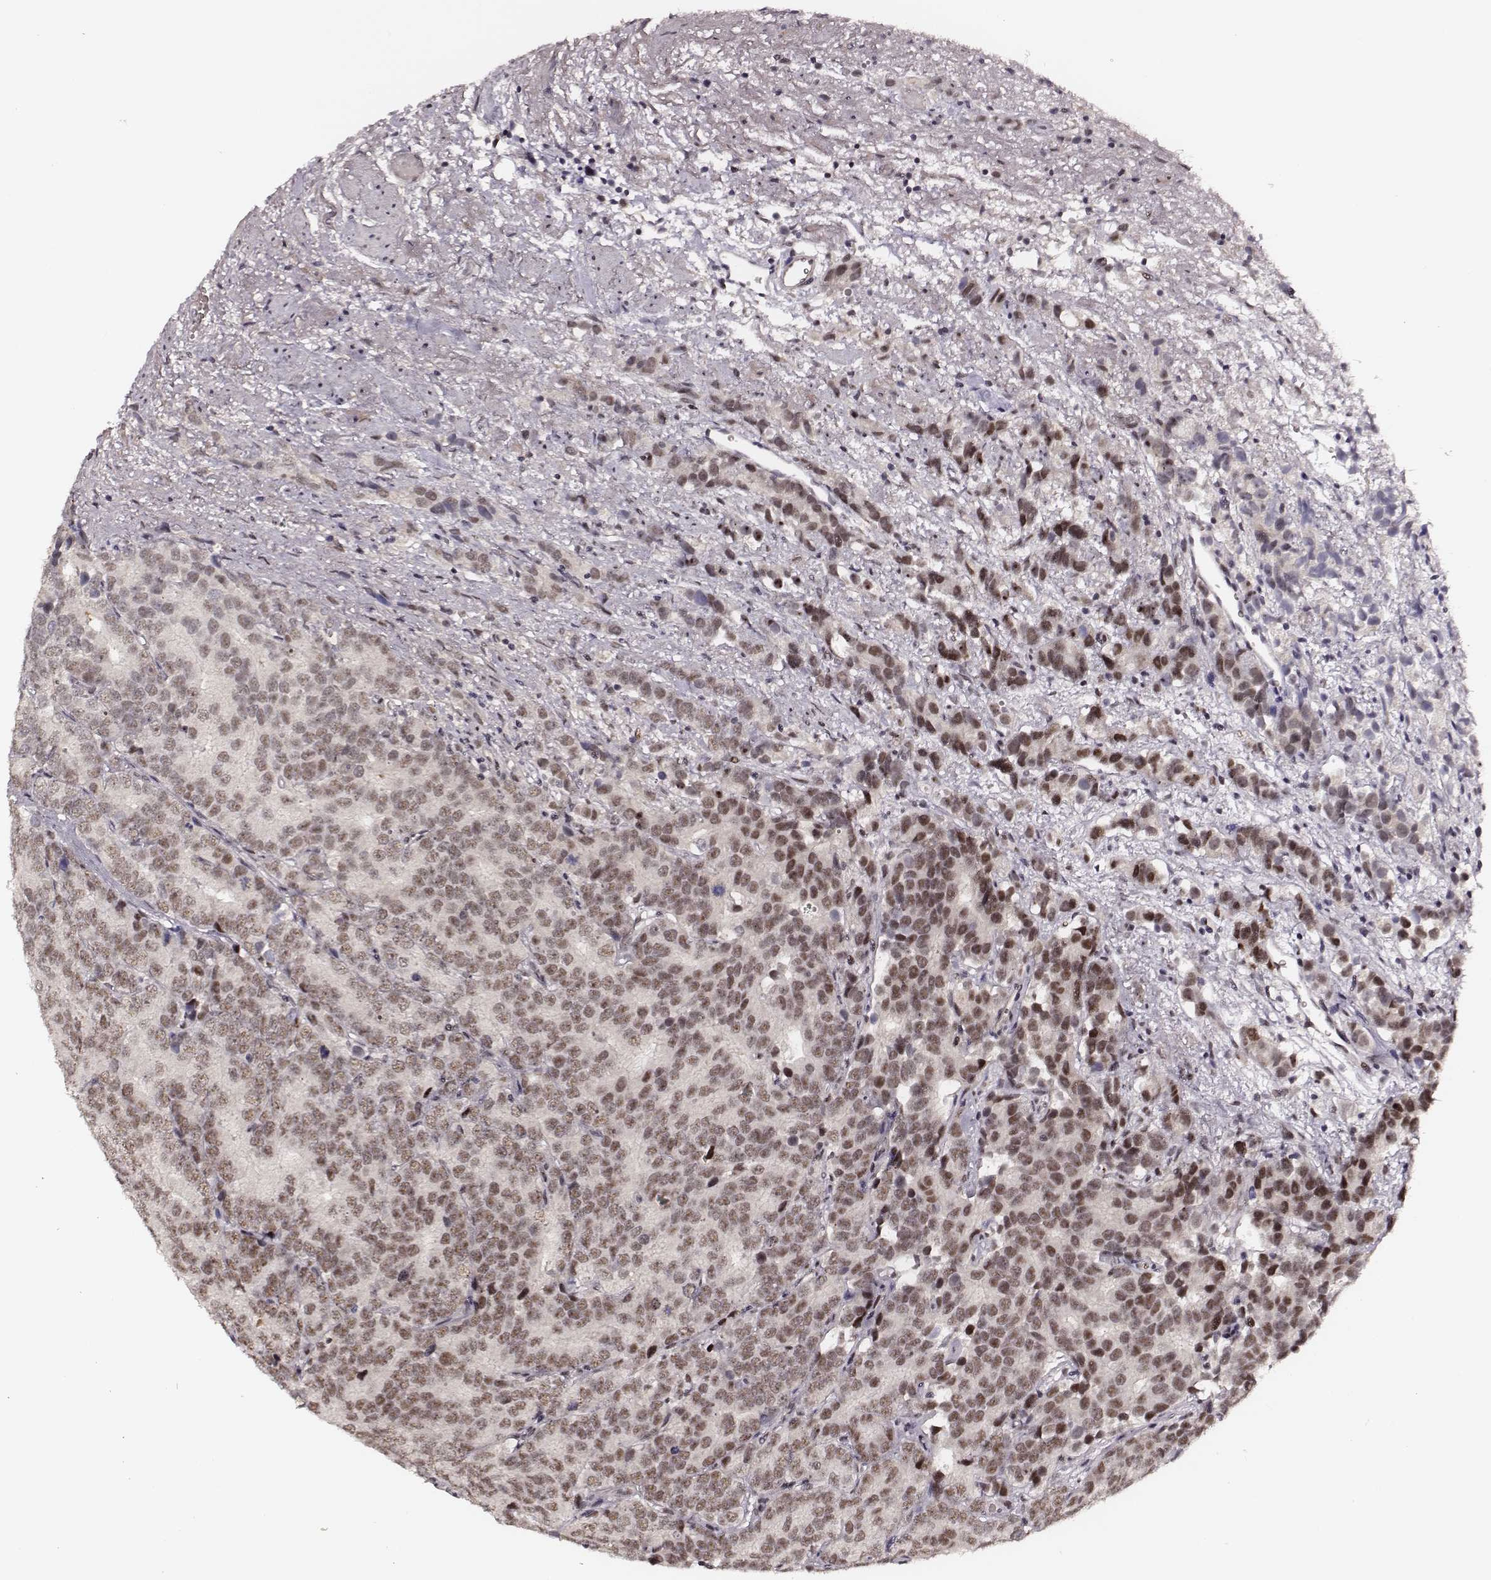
{"staining": {"intensity": "moderate", "quantity": ">75%", "location": "nuclear"}, "tissue": "prostate cancer", "cell_type": "Tumor cells", "image_type": "cancer", "snomed": [{"axis": "morphology", "description": "Adenocarcinoma, High grade"}, {"axis": "topography", "description": "Prostate"}], "caption": "A high-resolution image shows immunohistochemistry staining of prostate cancer (adenocarcinoma (high-grade)), which shows moderate nuclear positivity in about >75% of tumor cells.", "gene": "PPARA", "patient": {"sex": "male", "age": 90}}